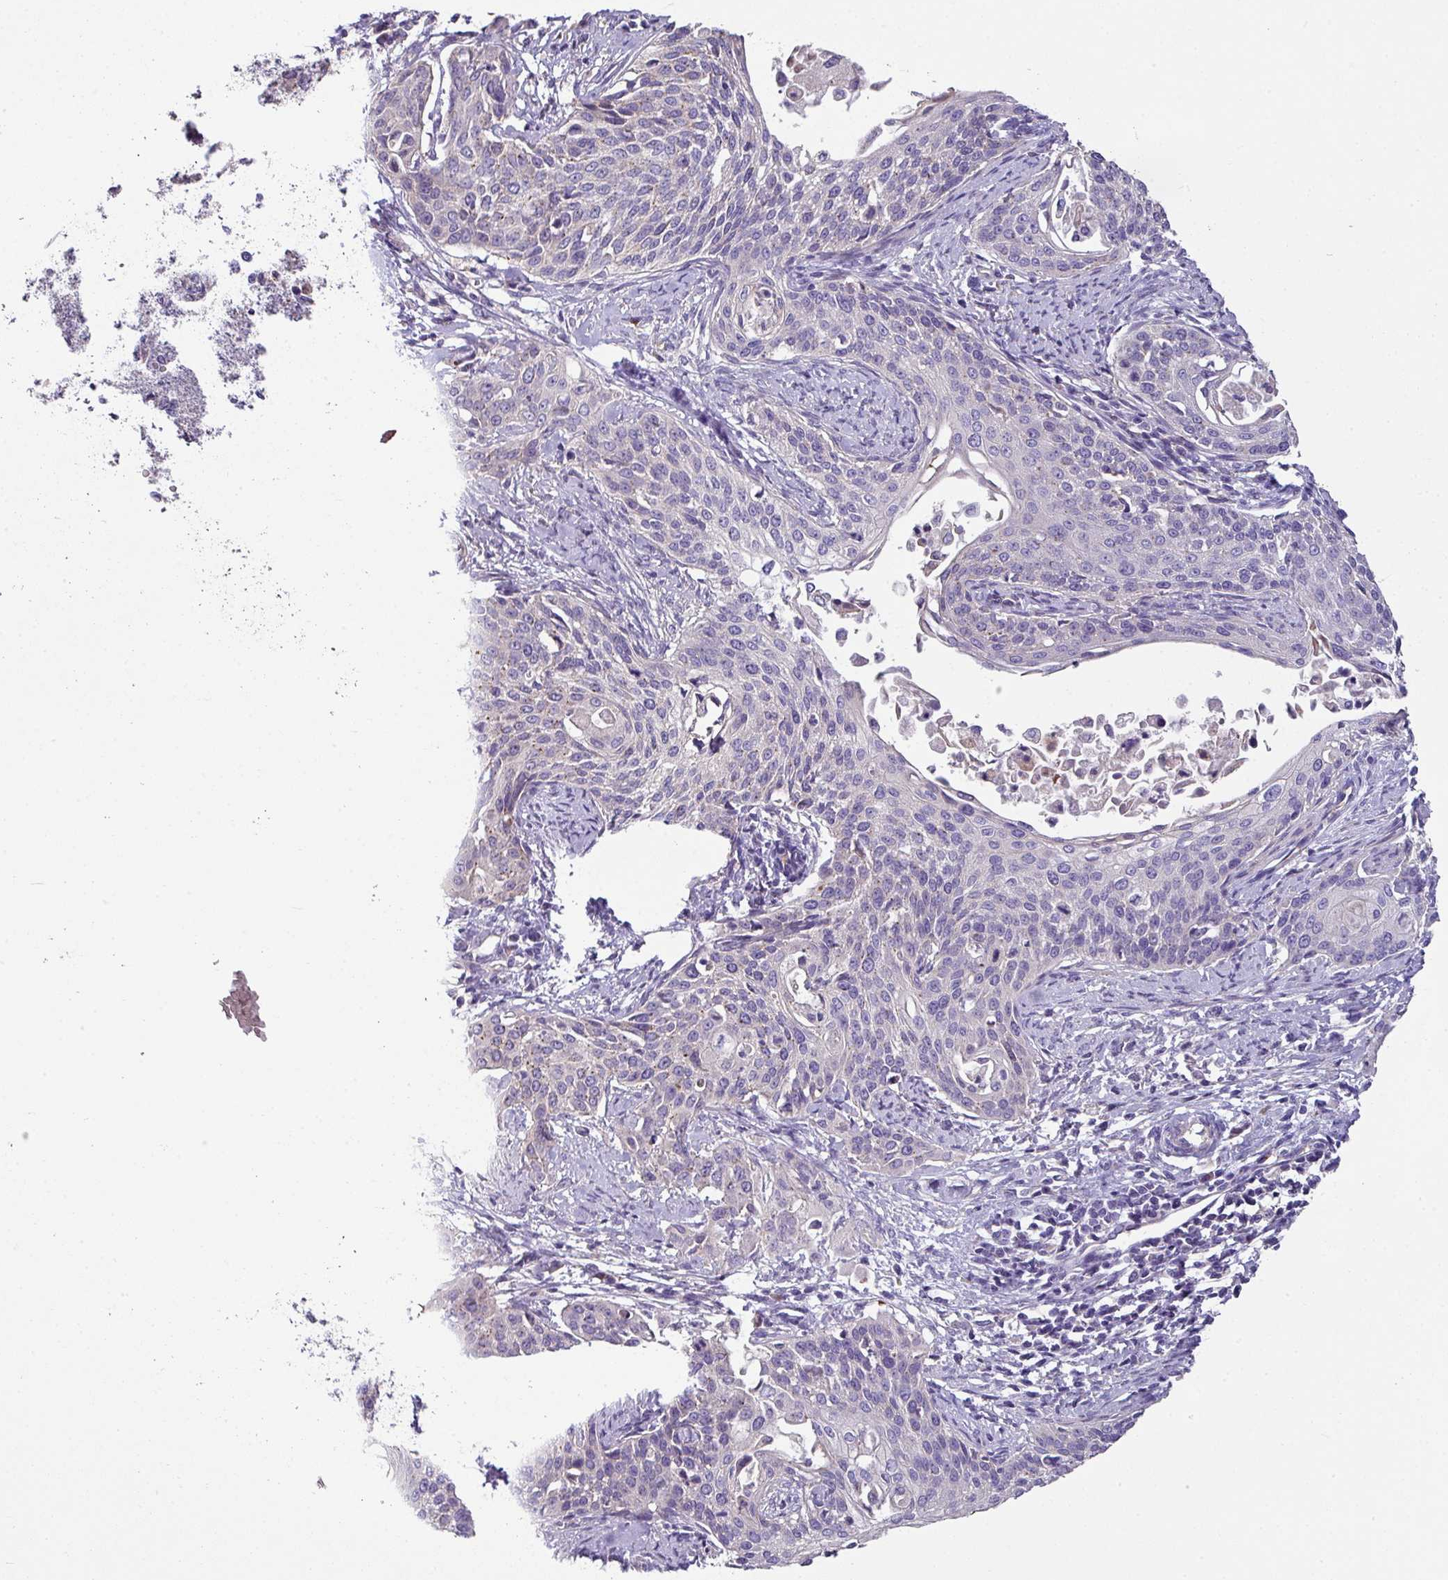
{"staining": {"intensity": "negative", "quantity": "none", "location": "none"}, "tissue": "cervical cancer", "cell_type": "Tumor cells", "image_type": "cancer", "snomed": [{"axis": "morphology", "description": "Squamous cell carcinoma, NOS"}, {"axis": "topography", "description": "Cervix"}], "caption": "An IHC photomicrograph of cervical cancer (squamous cell carcinoma) is shown. There is no staining in tumor cells of cervical cancer (squamous cell carcinoma). (DAB IHC with hematoxylin counter stain).", "gene": "LRRC9", "patient": {"sex": "female", "age": 44}}